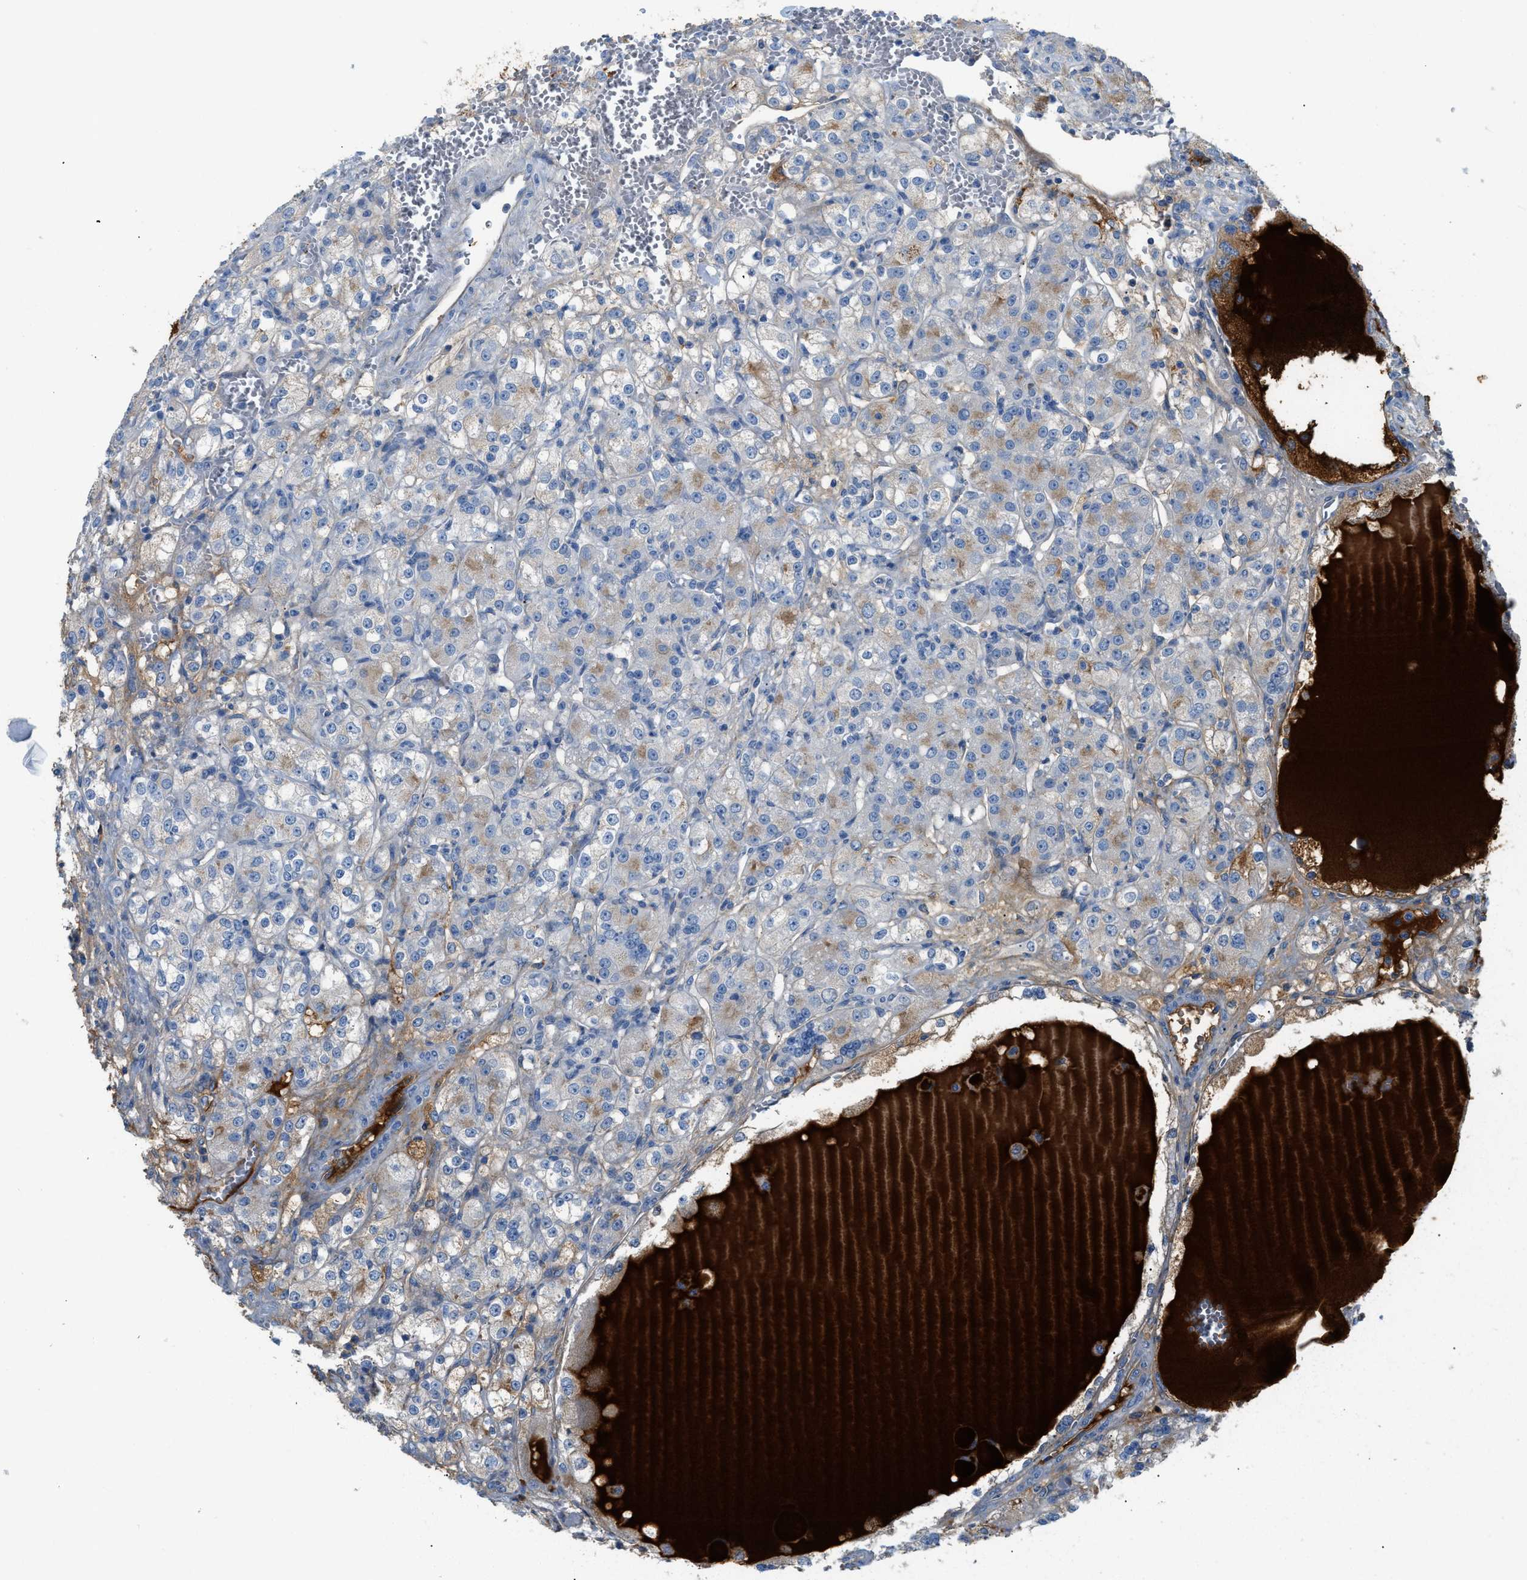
{"staining": {"intensity": "moderate", "quantity": "<25%", "location": "cytoplasmic/membranous"}, "tissue": "renal cancer", "cell_type": "Tumor cells", "image_type": "cancer", "snomed": [{"axis": "morphology", "description": "Normal tissue, NOS"}, {"axis": "morphology", "description": "Adenocarcinoma, NOS"}, {"axis": "topography", "description": "Kidney"}], "caption": "High-power microscopy captured an IHC image of renal cancer, revealing moderate cytoplasmic/membranous positivity in about <25% of tumor cells. The staining is performed using DAB brown chromogen to label protein expression. The nuclei are counter-stained blue using hematoxylin.", "gene": "CFI", "patient": {"sex": "male", "age": 61}}